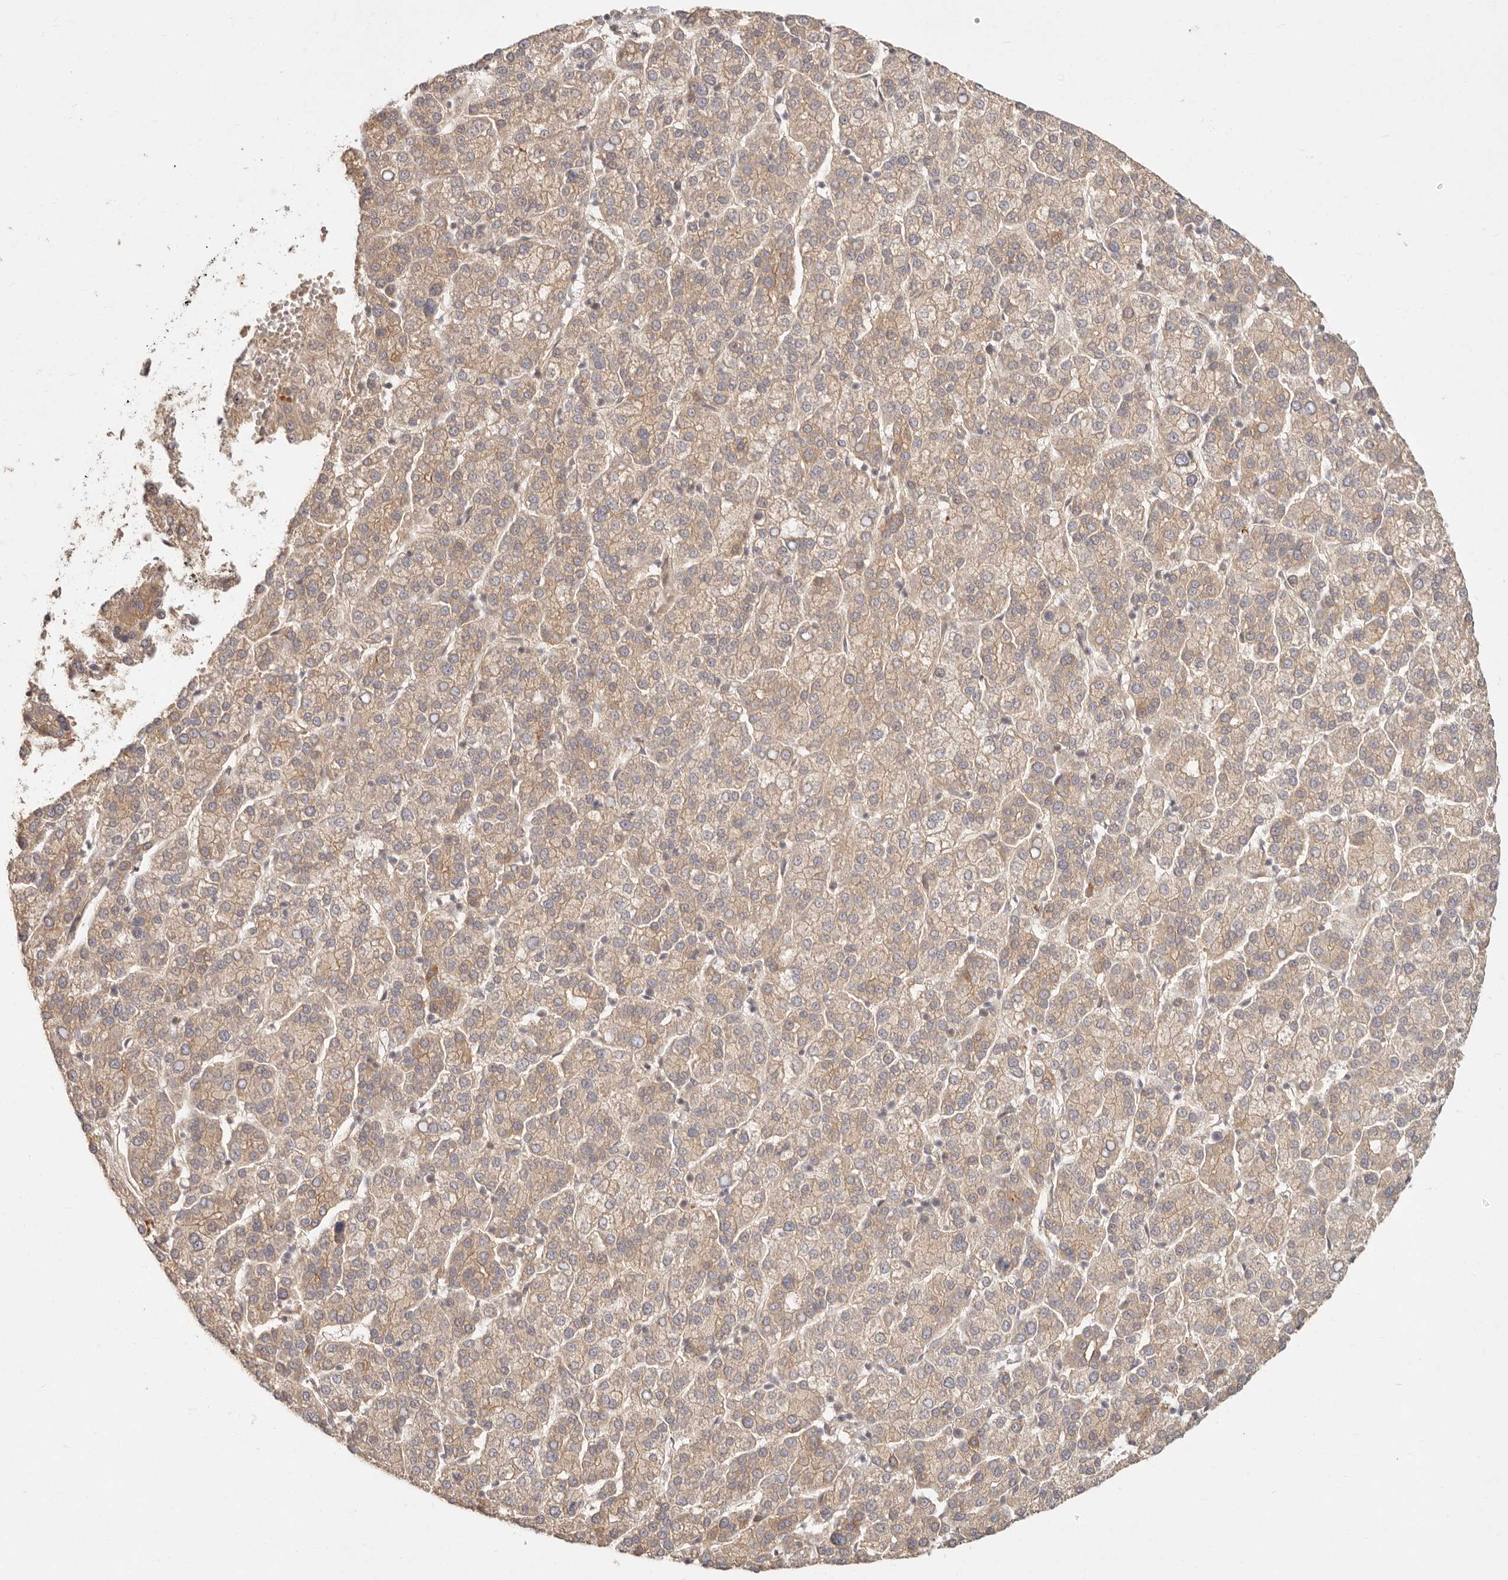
{"staining": {"intensity": "weak", "quantity": ">75%", "location": "cytoplasmic/membranous"}, "tissue": "liver cancer", "cell_type": "Tumor cells", "image_type": "cancer", "snomed": [{"axis": "morphology", "description": "Carcinoma, Hepatocellular, NOS"}, {"axis": "topography", "description": "Liver"}], "caption": "Immunohistochemical staining of liver cancer (hepatocellular carcinoma) demonstrates low levels of weak cytoplasmic/membranous staining in about >75% of tumor cells. (DAB IHC, brown staining for protein, blue staining for nuclei).", "gene": "PPP1R3B", "patient": {"sex": "female", "age": 58}}